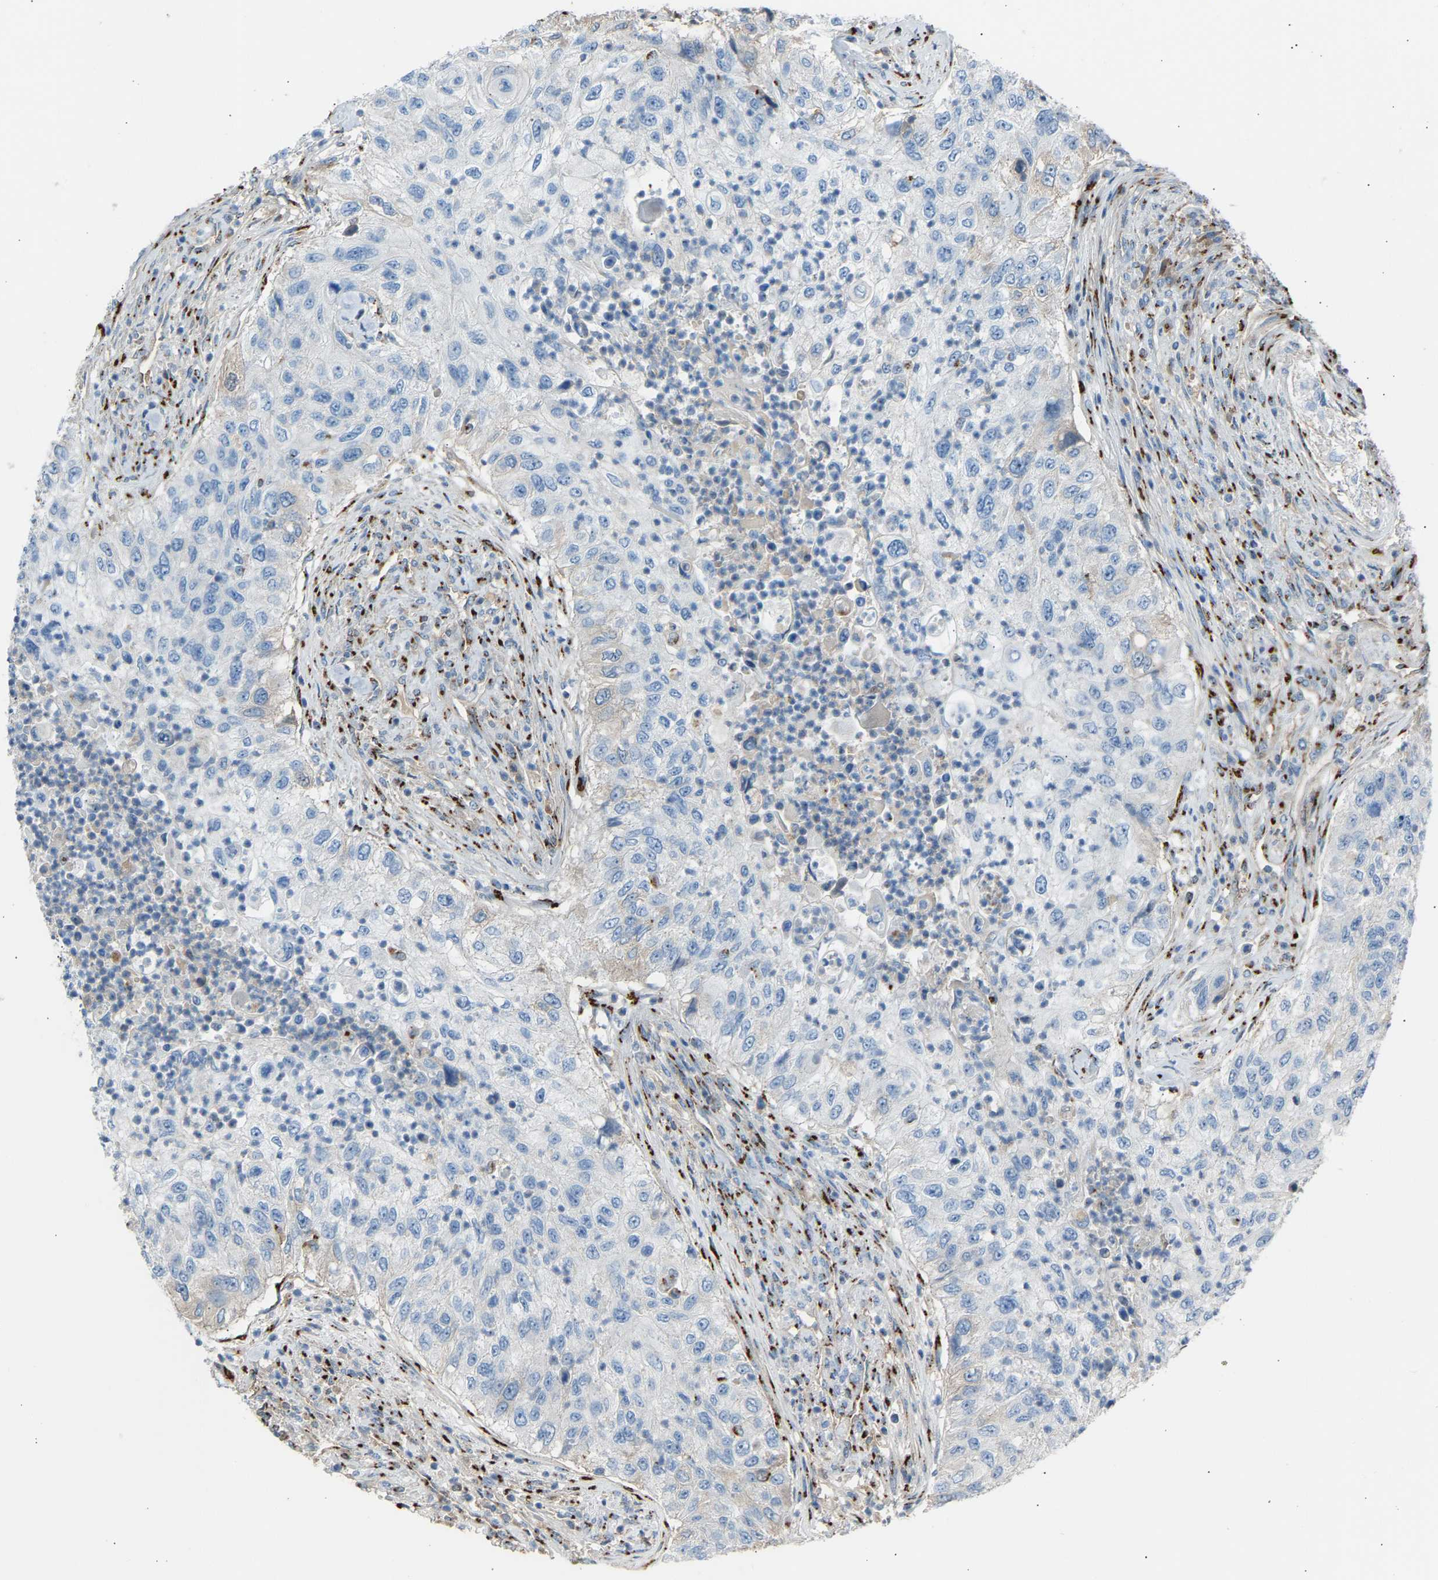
{"staining": {"intensity": "negative", "quantity": "none", "location": "none"}, "tissue": "urothelial cancer", "cell_type": "Tumor cells", "image_type": "cancer", "snomed": [{"axis": "morphology", "description": "Urothelial carcinoma, High grade"}, {"axis": "topography", "description": "Urinary bladder"}], "caption": "The IHC photomicrograph has no significant expression in tumor cells of high-grade urothelial carcinoma tissue. (DAB immunohistochemistry, high magnification).", "gene": "CYREN", "patient": {"sex": "female", "age": 60}}